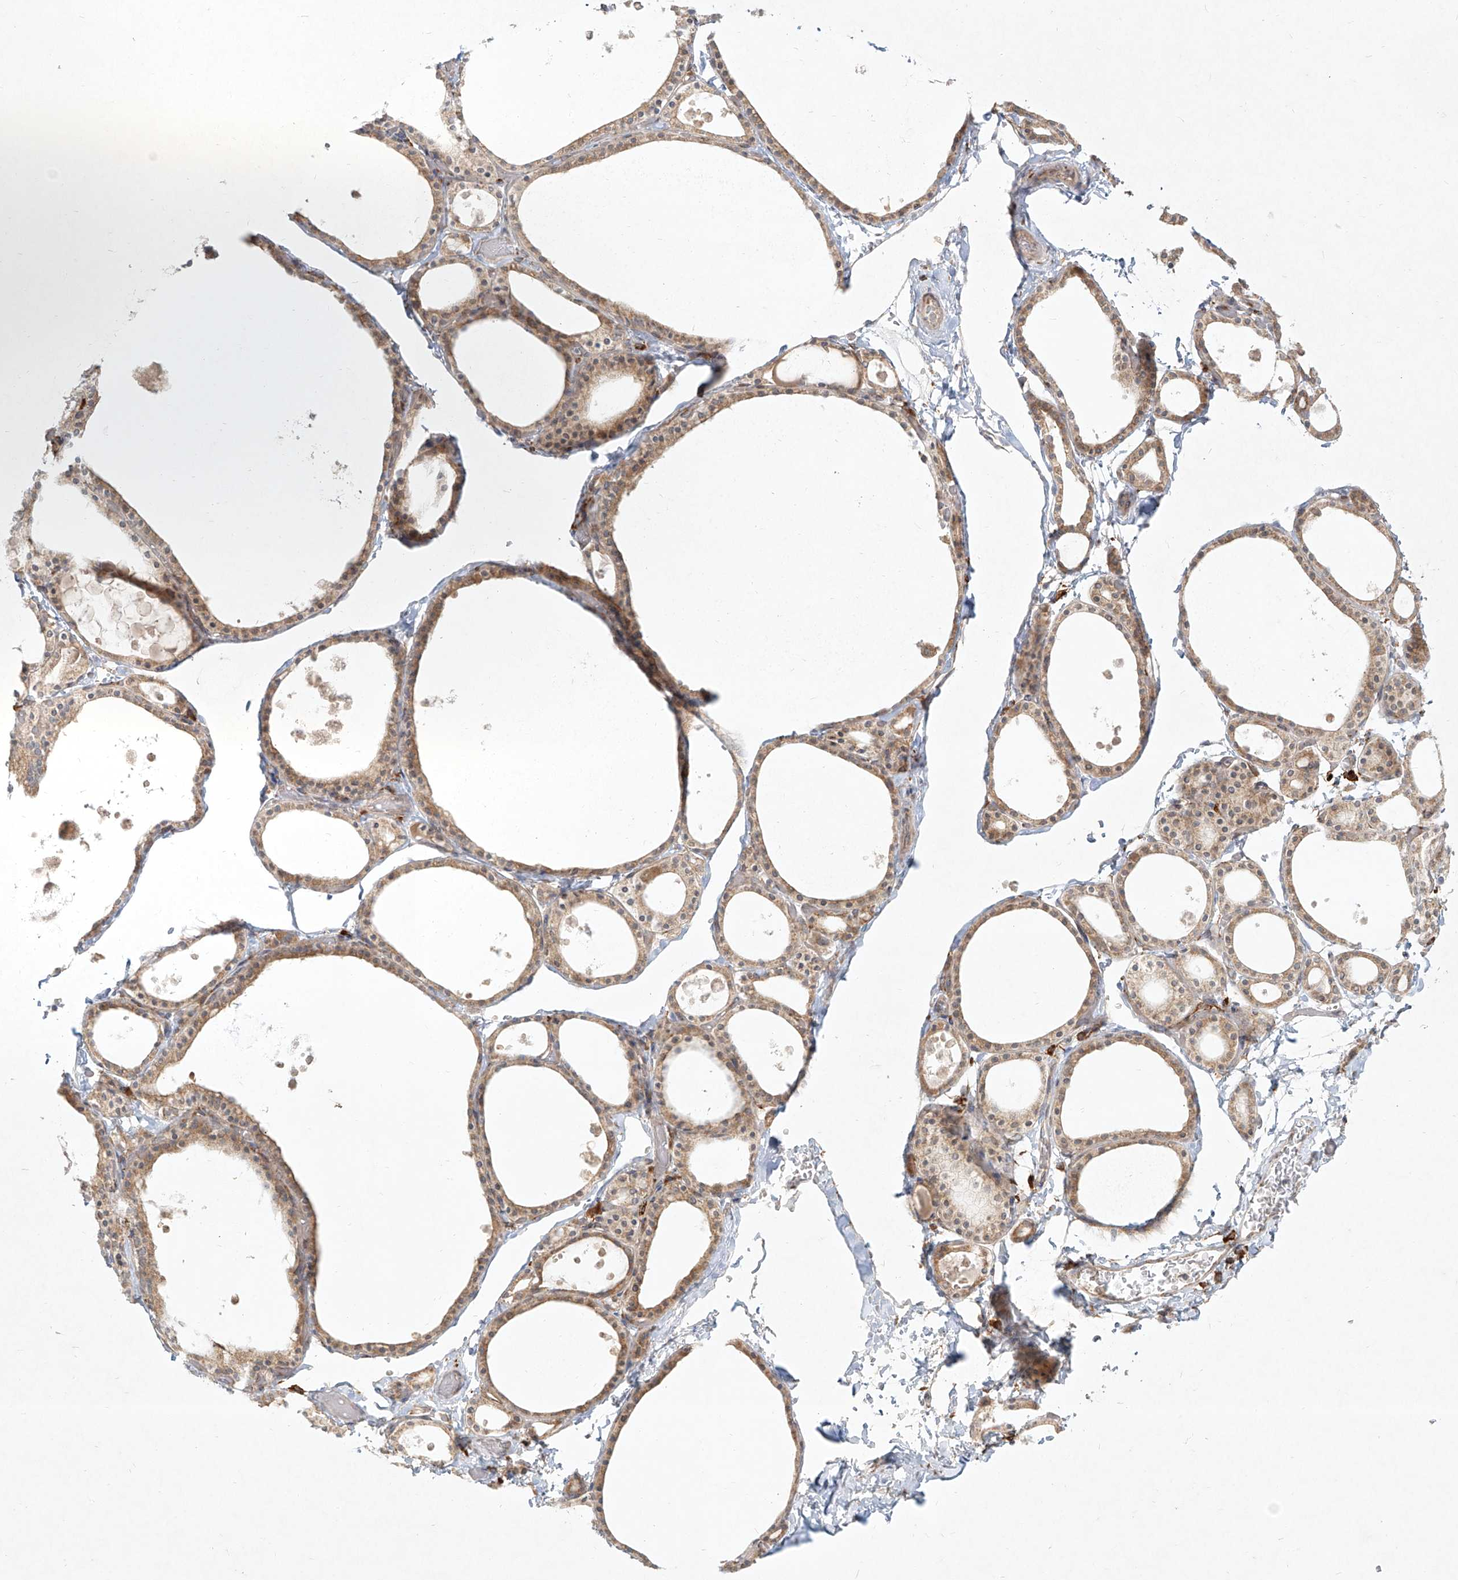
{"staining": {"intensity": "moderate", "quantity": ">75%", "location": "cytoplasmic/membranous"}, "tissue": "thyroid gland", "cell_type": "Glandular cells", "image_type": "normal", "snomed": [{"axis": "morphology", "description": "Normal tissue, NOS"}, {"axis": "topography", "description": "Thyroid gland"}], "caption": "An IHC histopathology image of unremarkable tissue is shown. Protein staining in brown shows moderate cytoplasmic/membranous positivity in thyroid gland within glandular cells.", "gene": "CD209", "patient": {"sex": "male", "age": 56}}